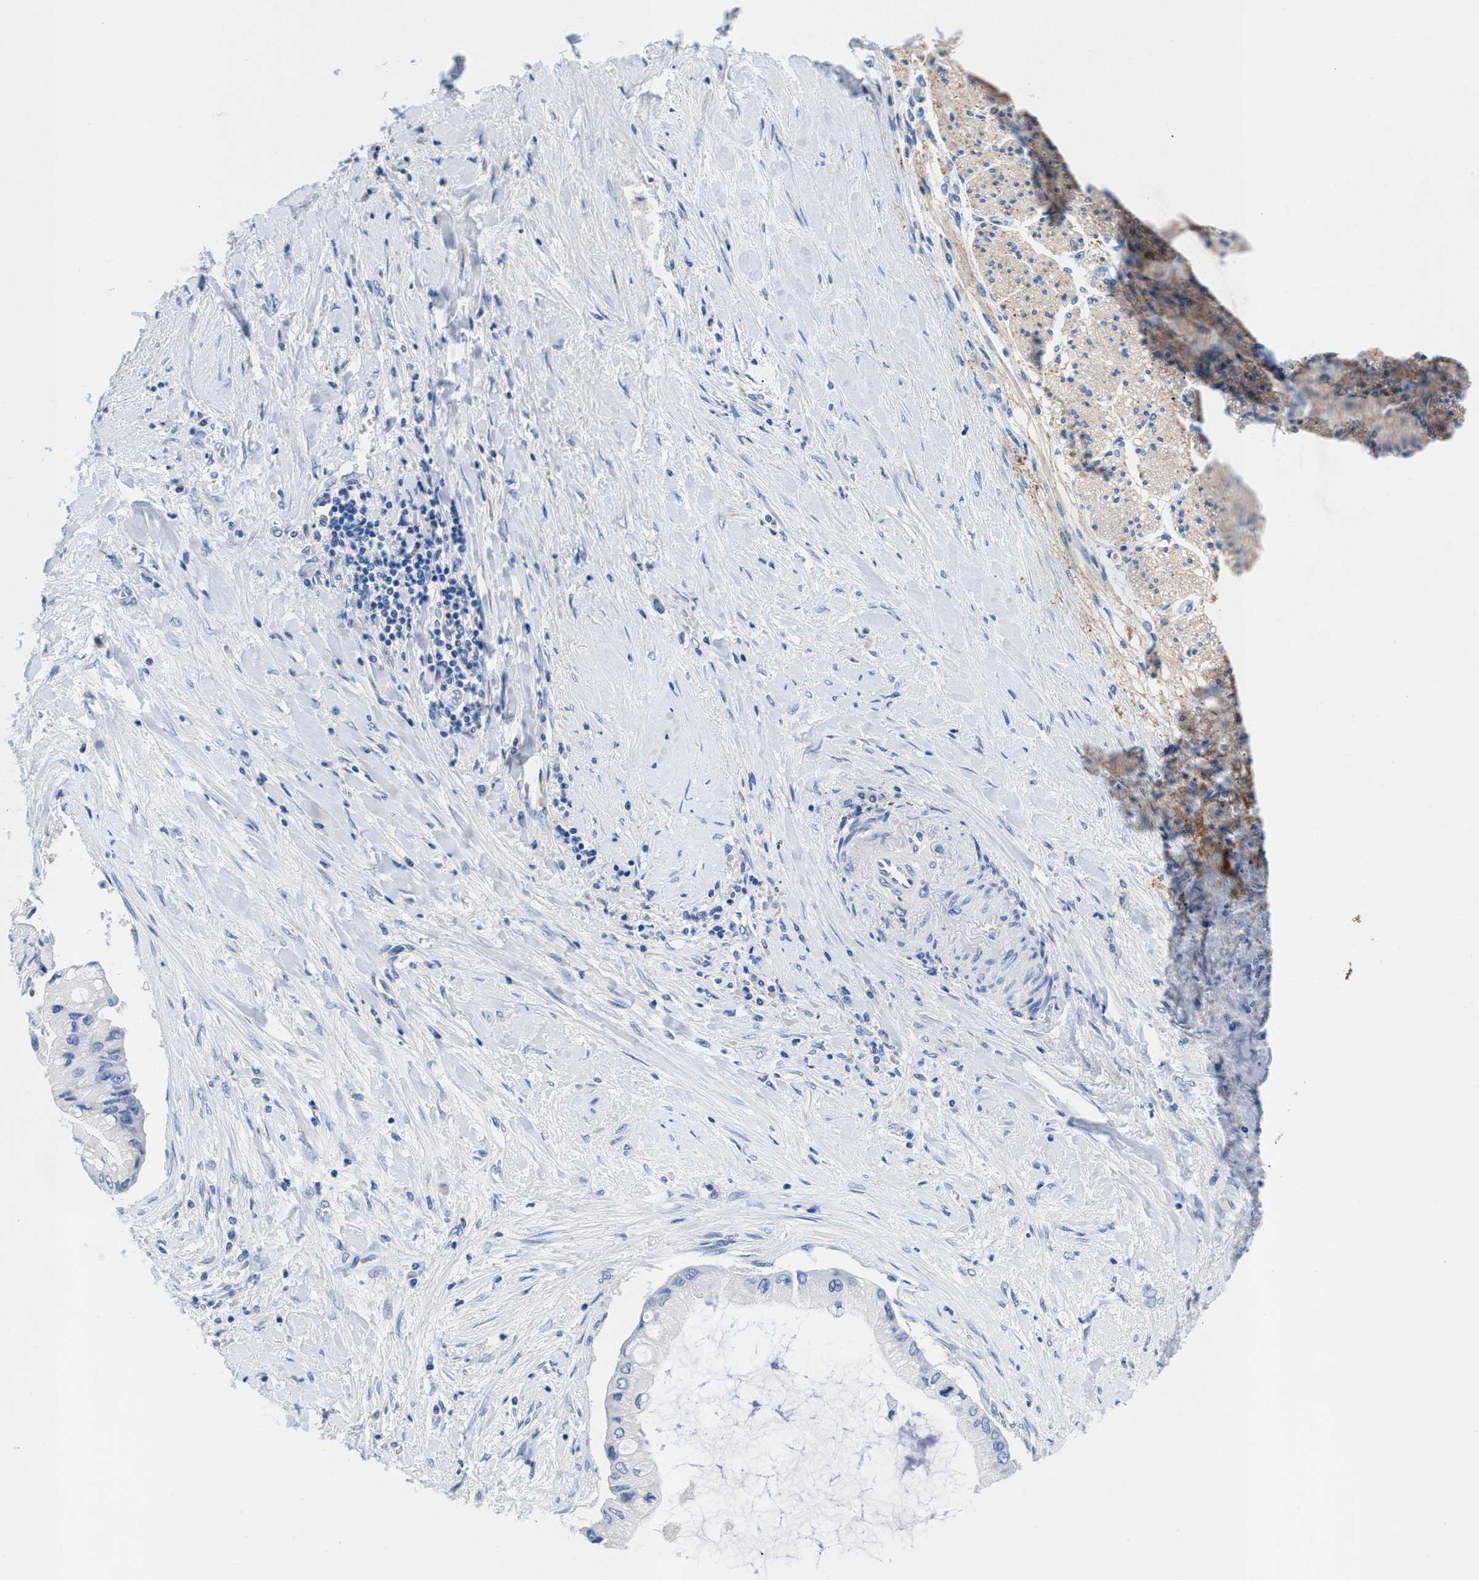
{"staining": {"intensity": "negative", "quantity": "none", "location": "none"}, "tissue": "liver cancer", "cell_type": "Tumor cells", "image_type": "cancer", "snomed": [{"axis": "morphology", "description": "Cholangiocarcinoma"}, {"axis": "topography", "description": "Liver"}], "caption": "The image shows no significant positivity in tumor cells of liver cholangiocarcinoma.", "gene": "SLFN13", "patient": {"sex": "male", "age": 50}}